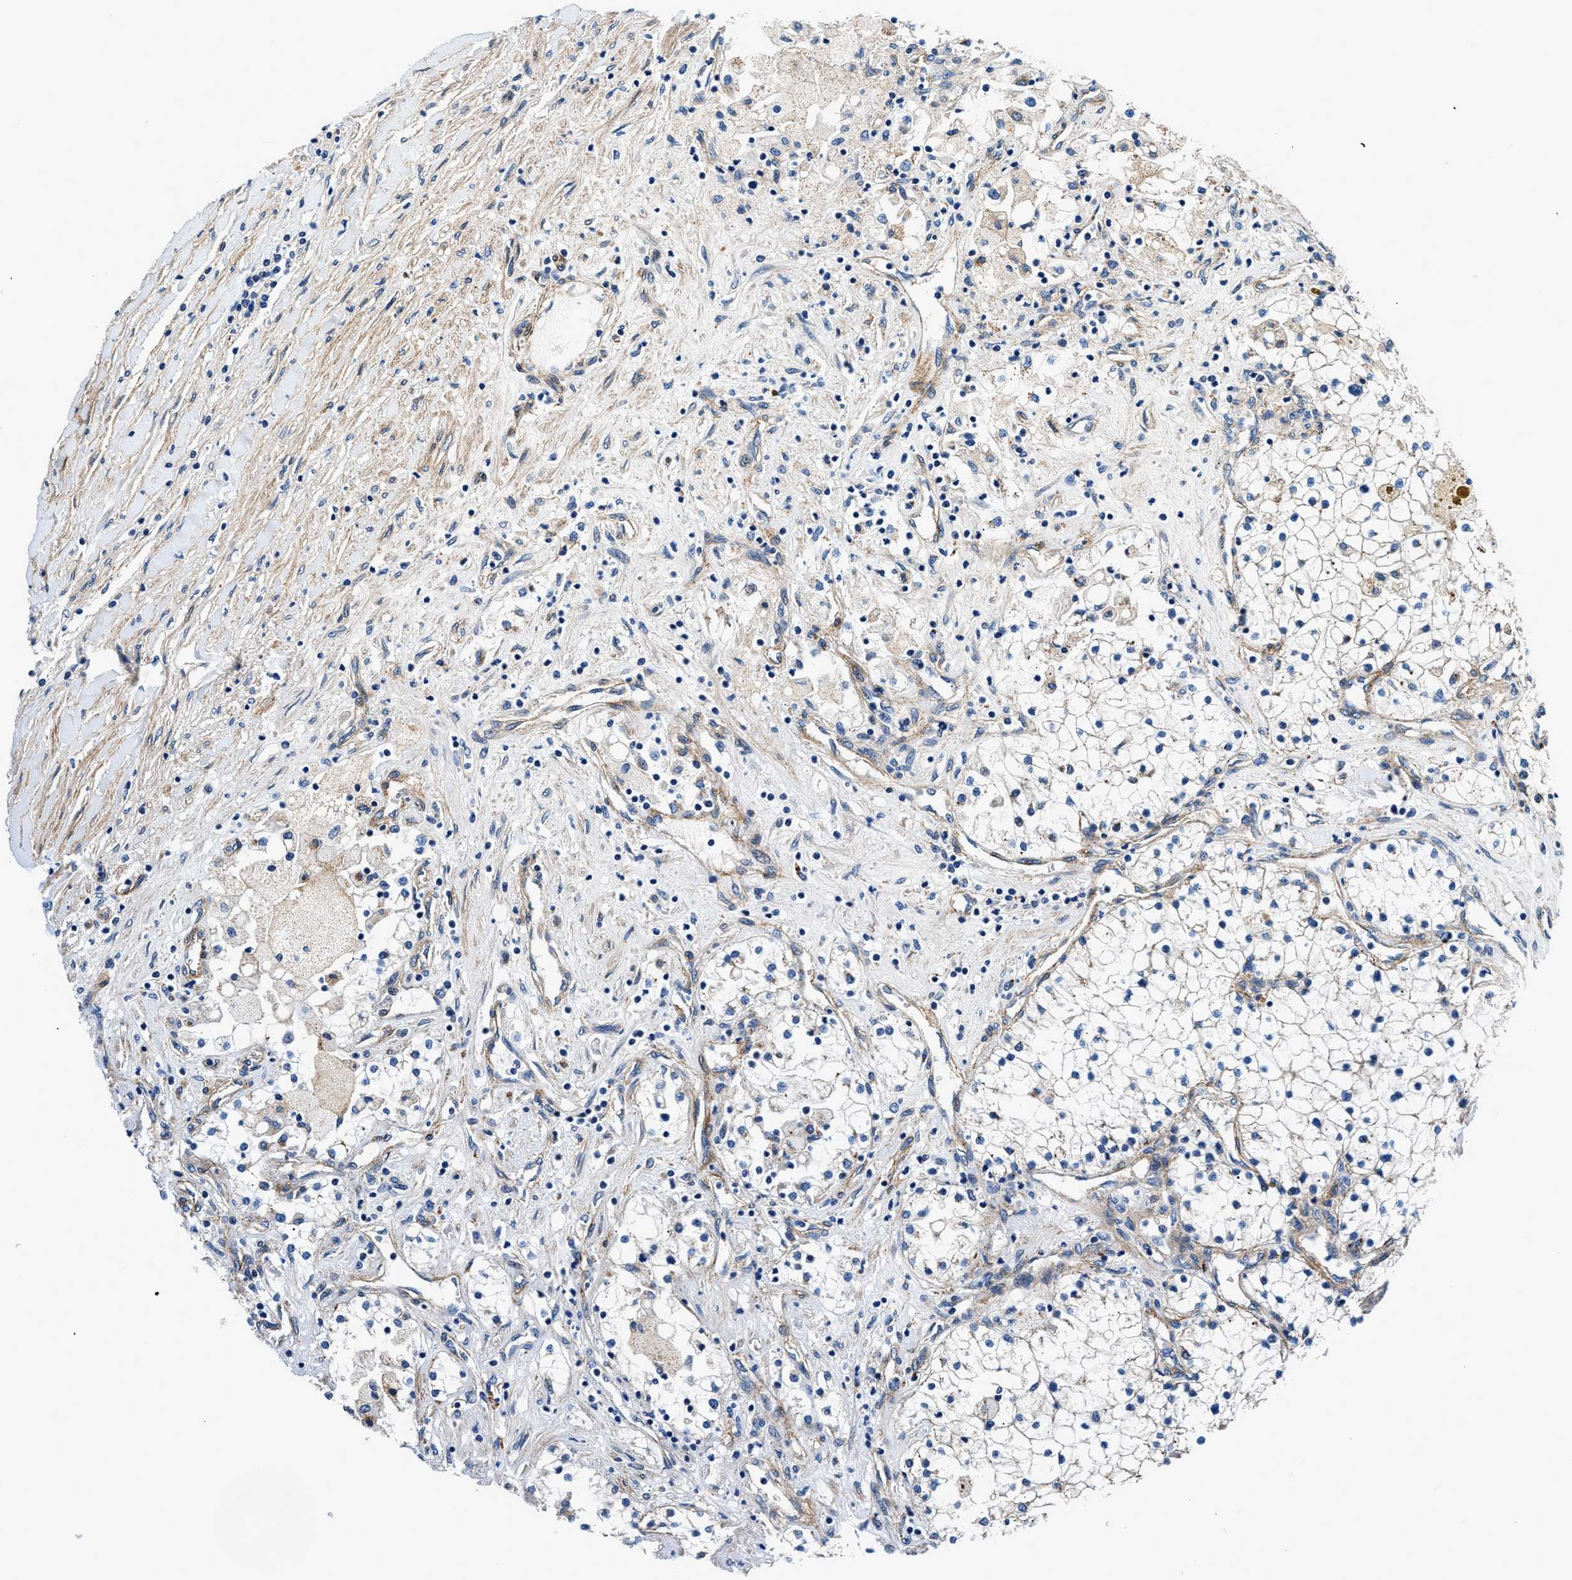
{"staining": {"intensity": "negative", "quantity": "none", "location": "none"}, "tissue": "renal cancer", "cell_type": "Tumor cells", "image_type": "cancer", "snomed": [{"axis": "morphology", "description": "Adenocarcinoma, NOS"}, {"axis": "topography", "description": "Kidney"}], "caption": "Immunohistochemistry (IHC) image of human renal cancer stained for a protein (brown), which reveals no staining in tumor cells.", "gene": "DAG1", "patient": {"sex": "male", "age": 68}}